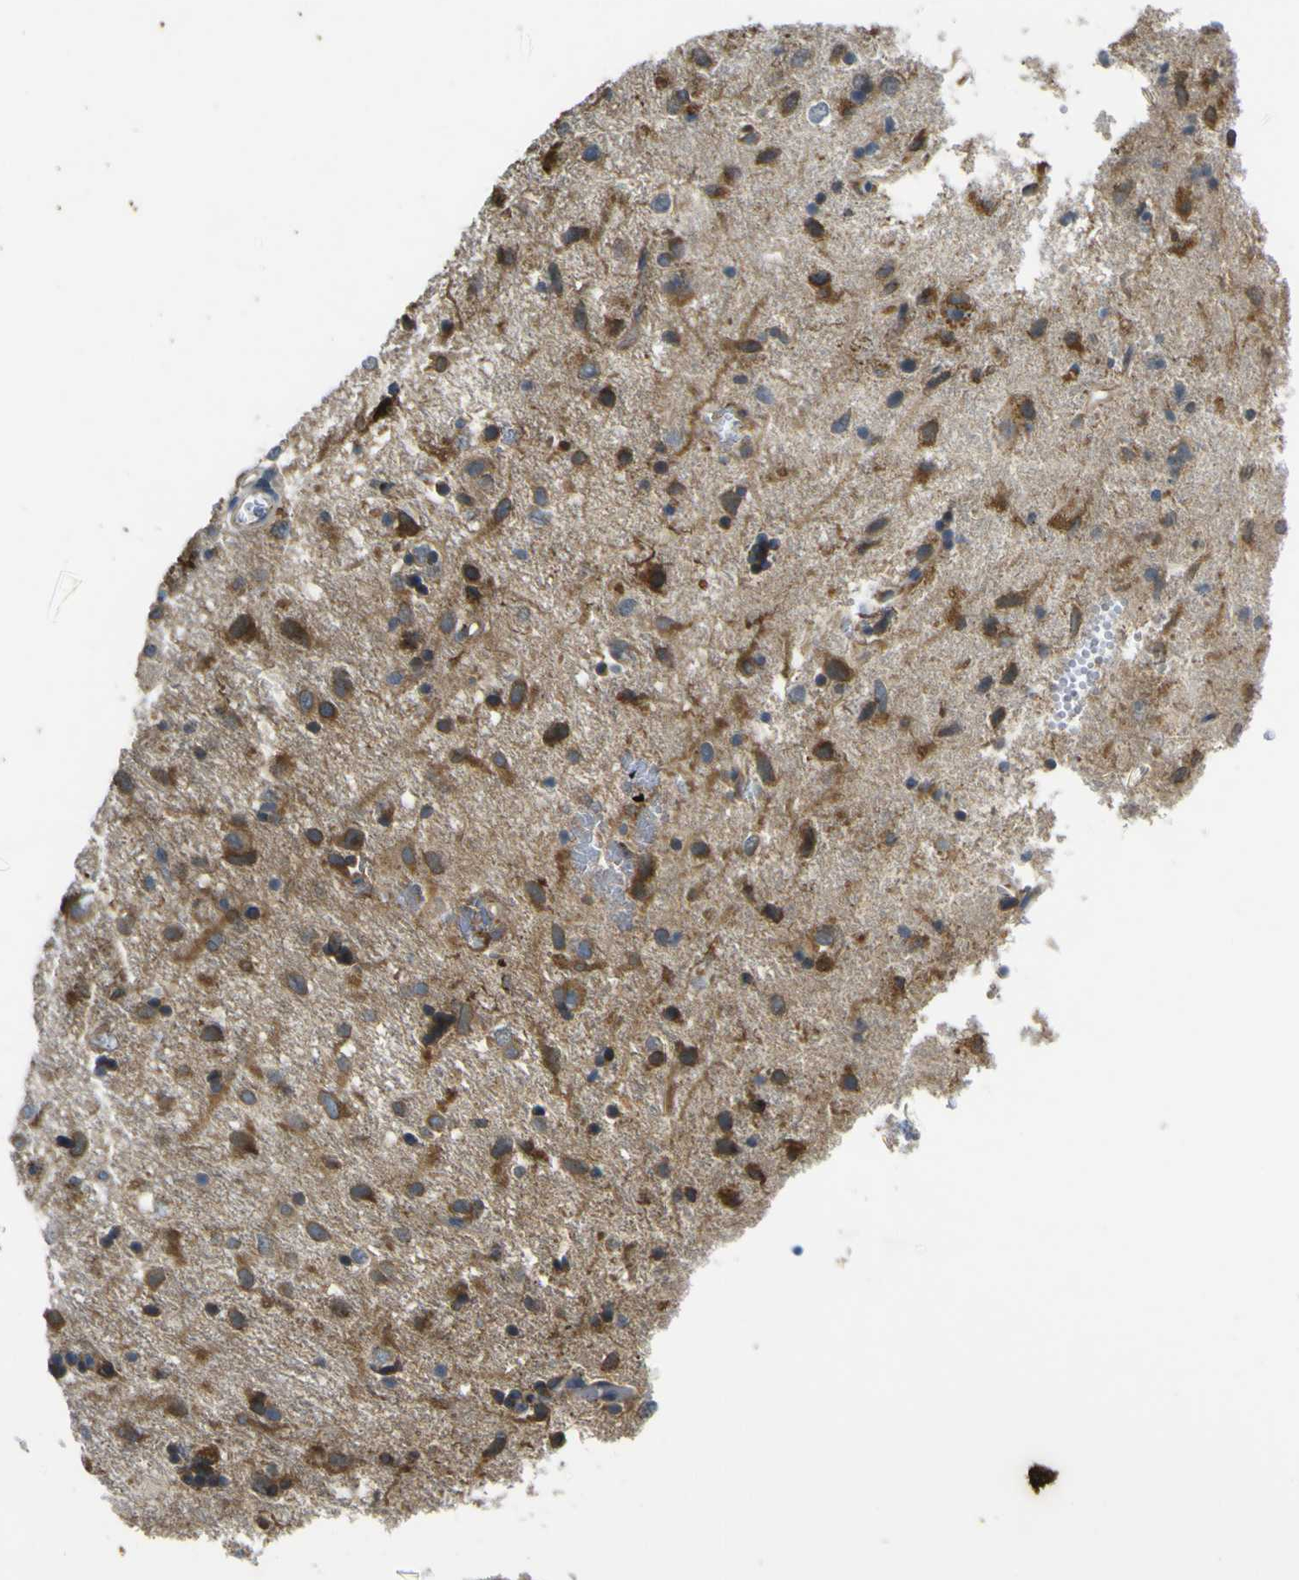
{"staining": {"intensity": "moderate", "quantity": ">75%", "location": "cytoplasmic/membranous"}, "tissue": "glioma", "cell_type": "Tumor cells", "image_type": "cancer", "snomed": [{"axis": "morphology", "description": "Glioma, malignant, Low grade"}, {"axis": "topography", "description": "Brain"}], "caption": "Protein staining of malignant glioma (low-grade) tissue reveals moderate cytoplasmic/membranous staining in approximately >75% of tumor cells.", "gene": "LDLR", "patient": {"sex": "male", "age": 77}}